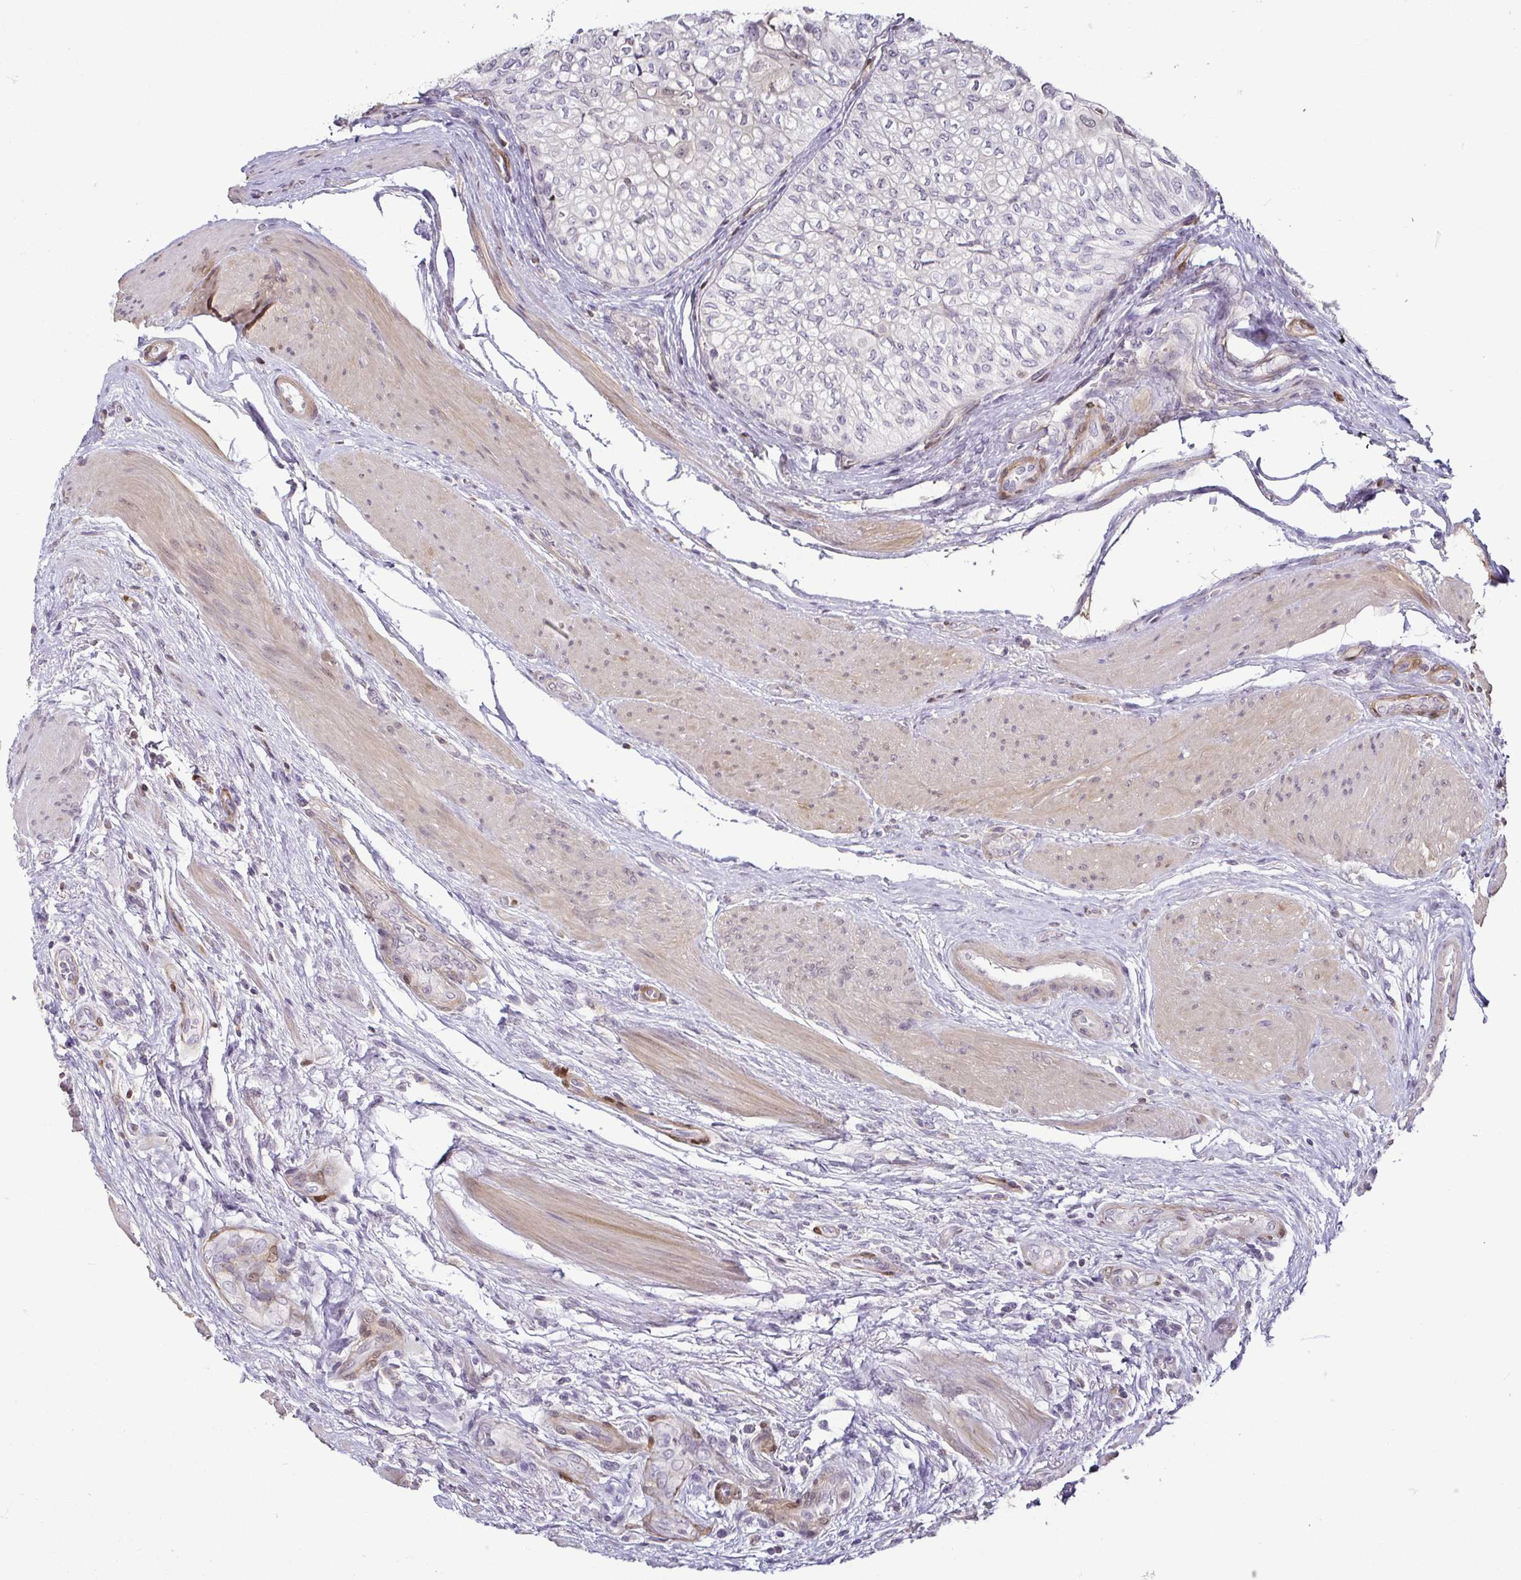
{"staining": {"intensity": "negative", "quantity": "none", "location": "none"}, "tissue": "urothelial cancer", "cell_type": "Tumor cells", "image_type": "cancer", "snomed": [{"axis": "morphology", "description": "Urothelial carcinoma, NOS"}, {"axis": "topography", "description": "Urinary bladder"}], "caption": "This is an IHC image of human transitional cell carcinoma. There is no staining in tumor cells.", "gene": "HOPX", "patient": {"sex": "male", "age": 62}}